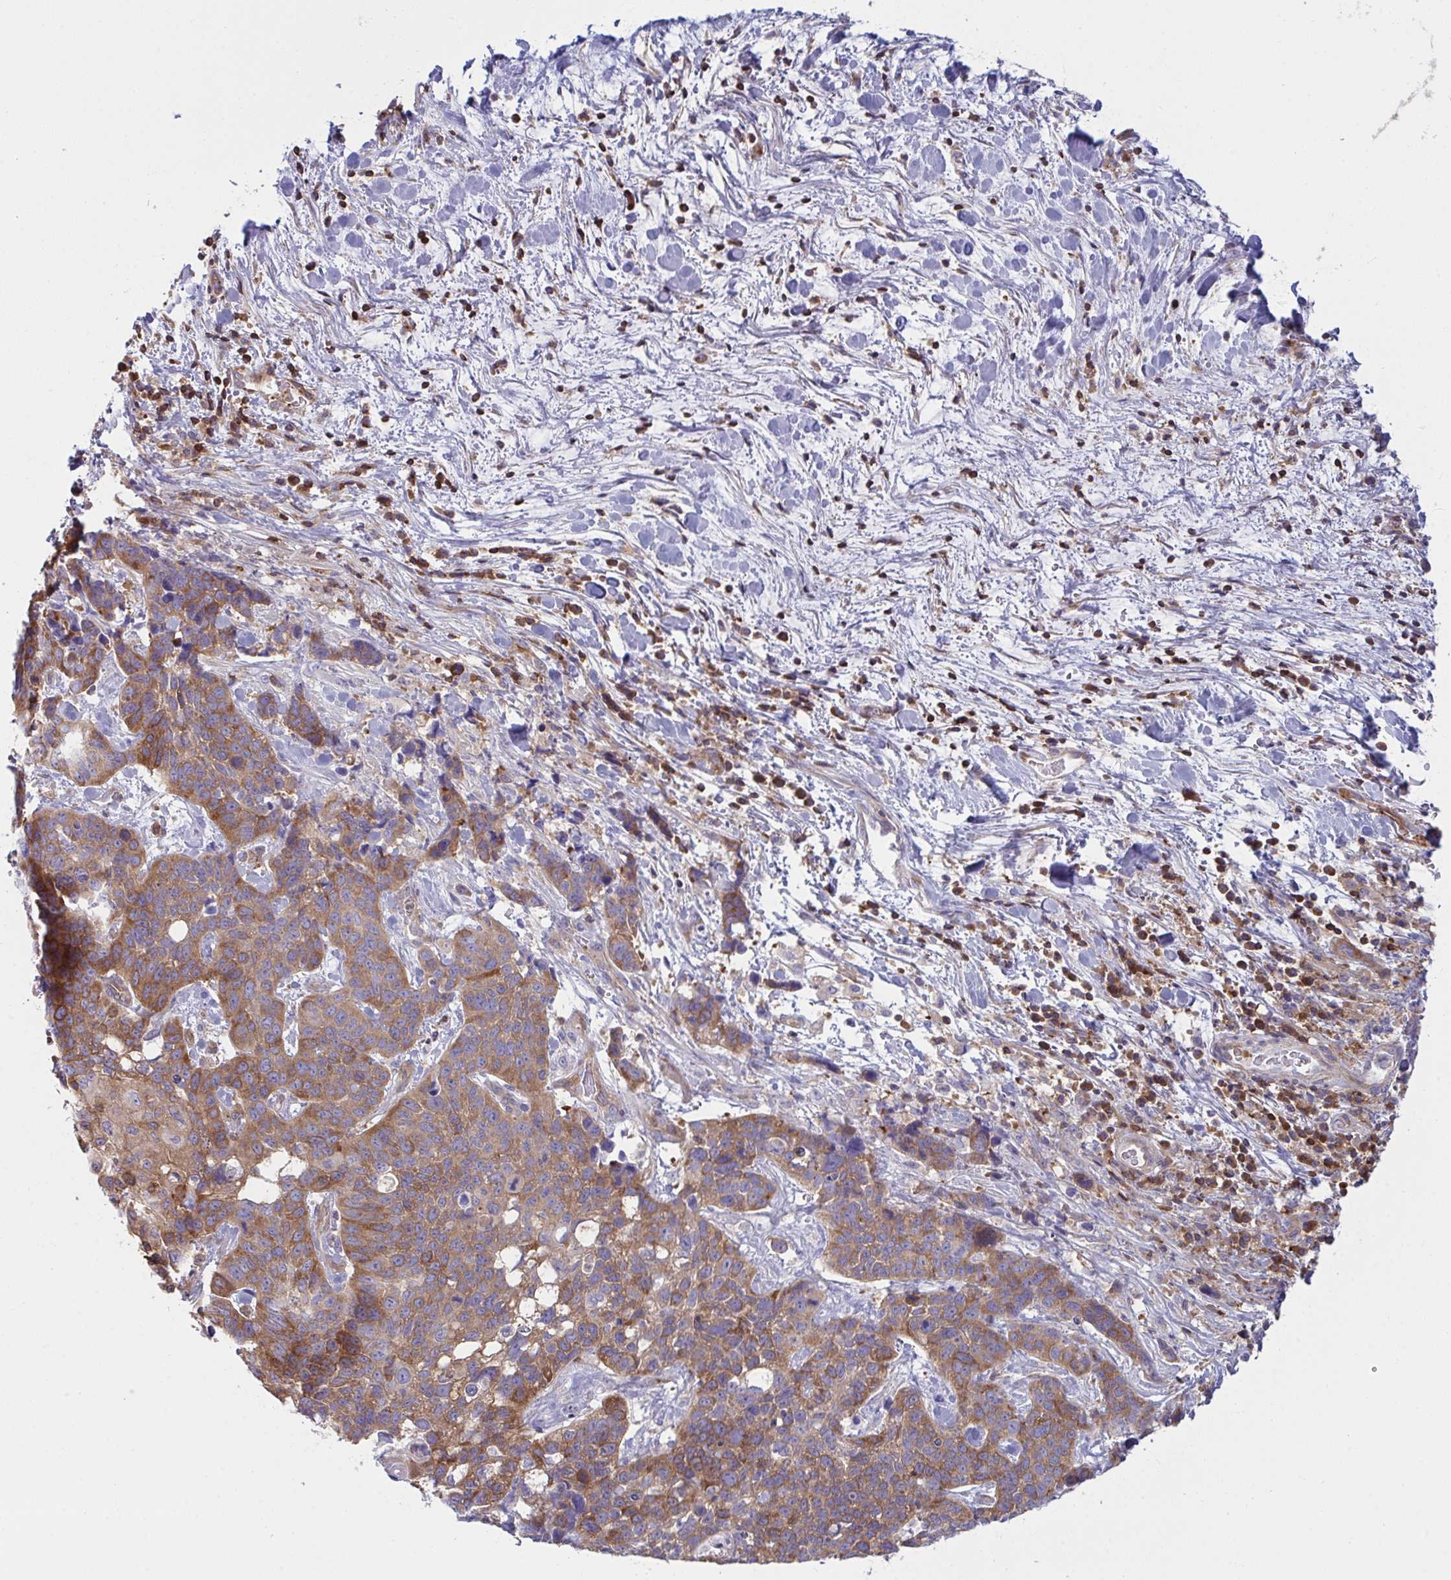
{"staining": {"intensity": "moderate", "quantity": ">75%", "location": "cytoplasmic/membranous"}, "tissue": "lung cancer", "cell_type": "Tumor cells", "image_type": "cancer", "snomed": [{"axis": "morphology", "description": "Squamous cell carcinoma, NOS"}, {"axis": "topography", "description": "Lung"}], "caption": "Lung cancer (squamous cell carcinoma) stained for a protein (brown) reveals moderate cytoplasmic/membranous positive expression in approximately >75% of tumor cells.", "gene": "TSC22D3", "patient": {"sex": "male", "age": 62}}